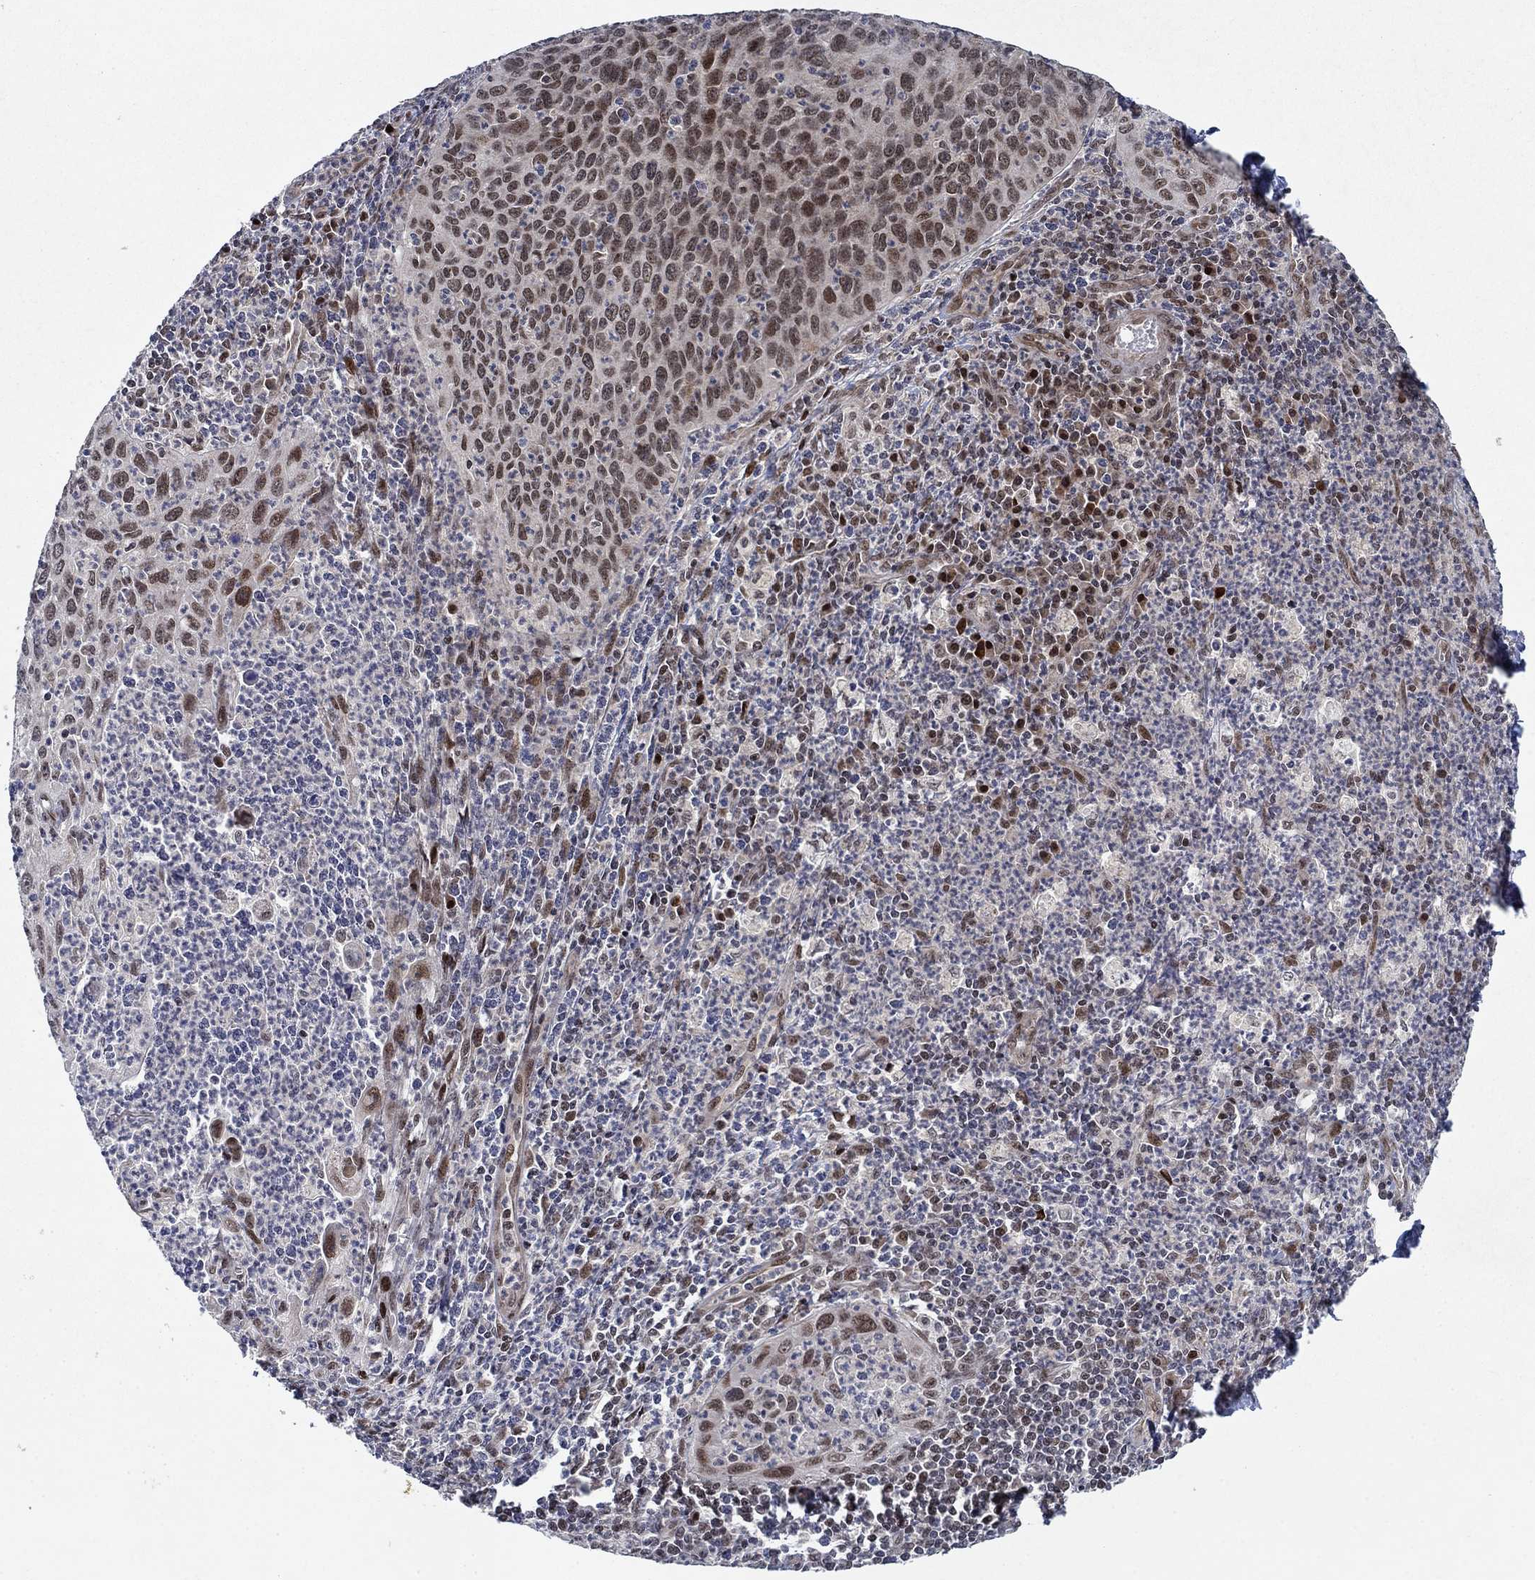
{"staining": {"intensity": "moderate", "quantity": "25%-75%", "location": "nuclear"}, "tissue": "cervical cancer", "cell_type": "Tumor cells", "image_type": "cancer", "snomed": [{"axis": "morphology", "description": "Squamous cell carcinoma, NOS"}, {"axis": "topography", "description": "Cervix"}], "caption": "IHC micrograph of human cervical cancer stained for a protein (brown), which displays medium levels of moderate nuclear staining in about 25%-75% of tumor cells.", "gene": "PRICKLE4", "patient": {"sex": "female", "age": 26}}